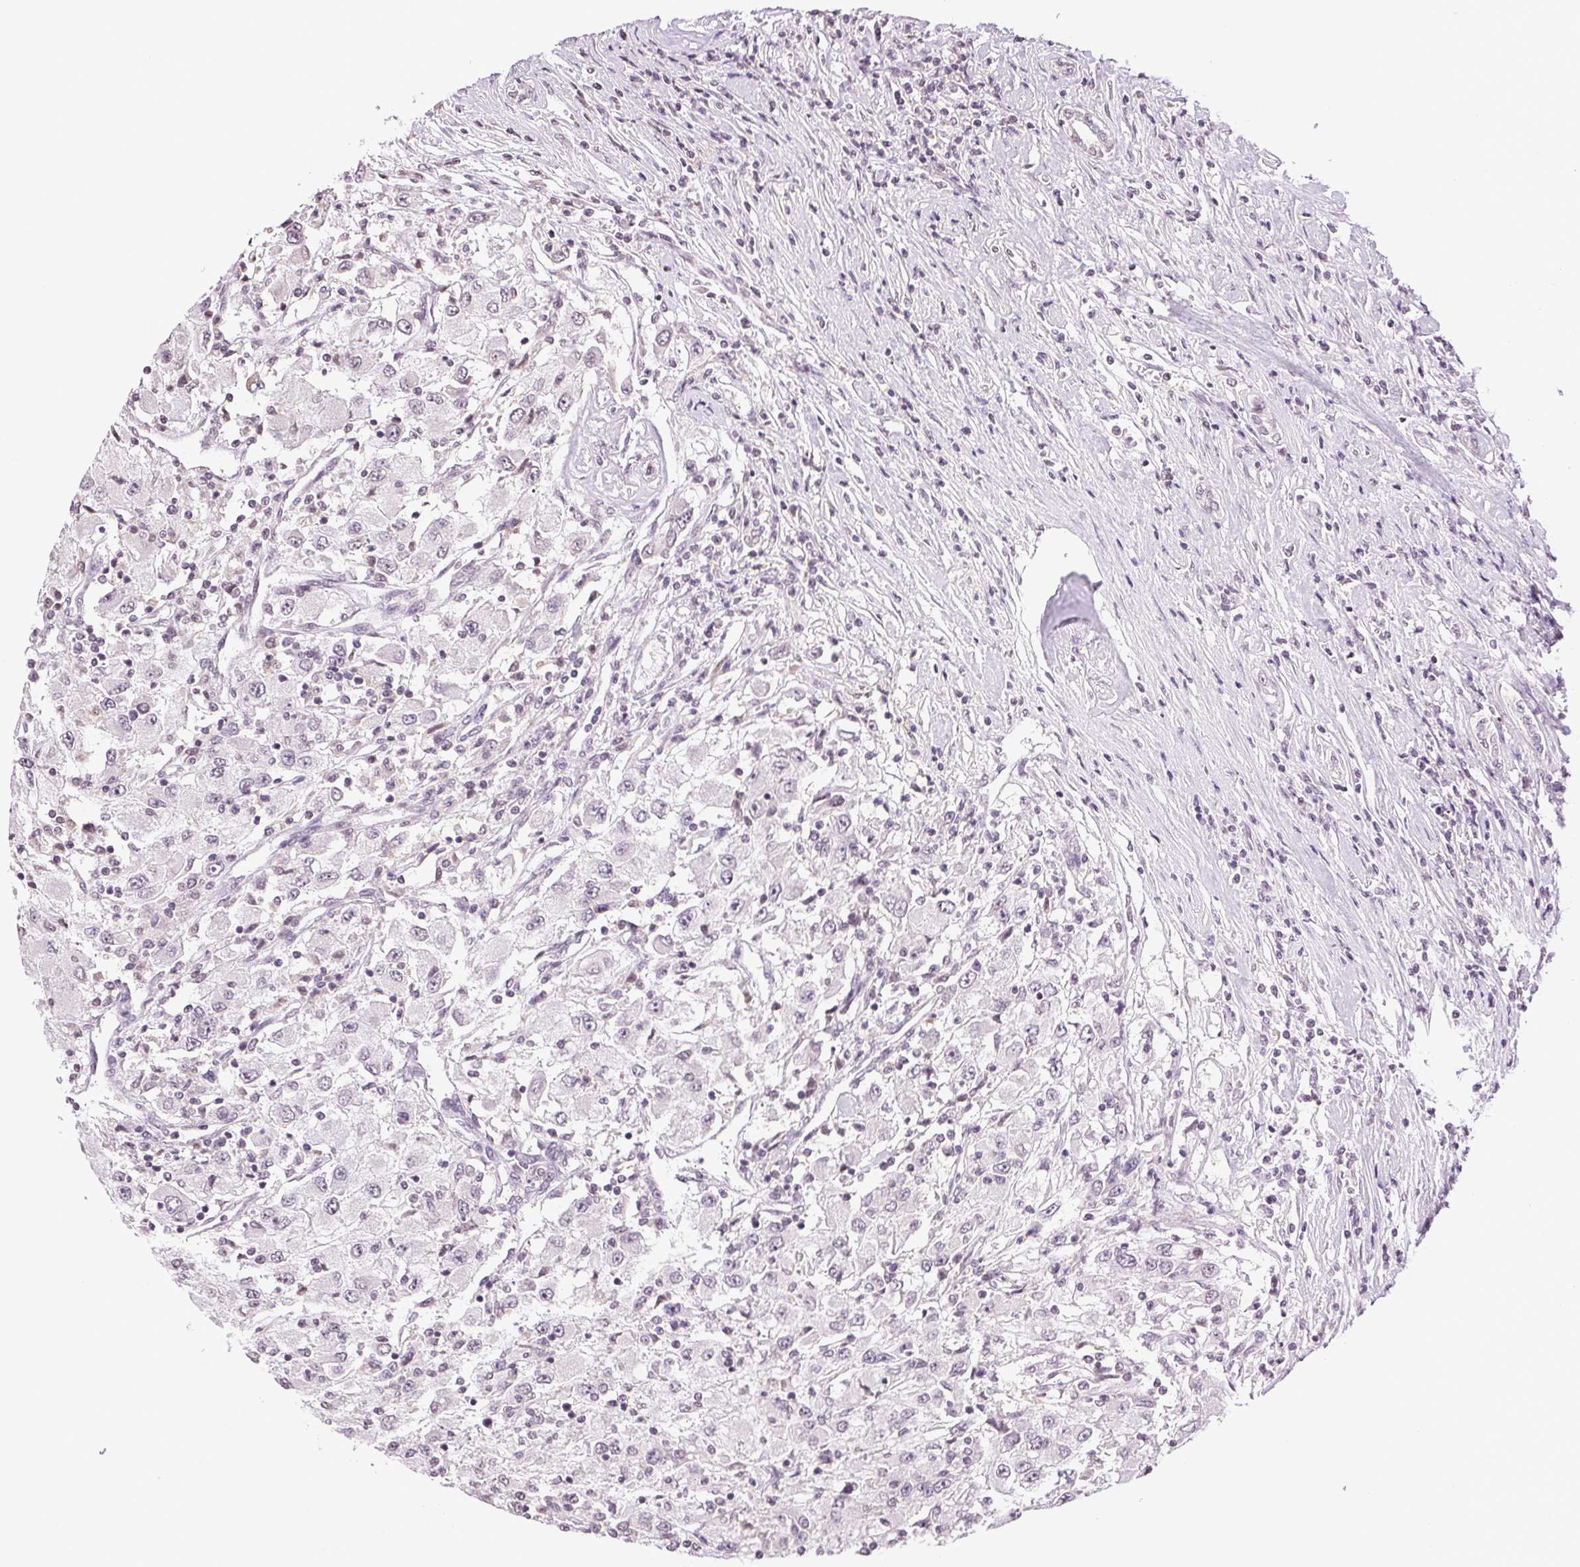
{"staining": {"intensity": "negative", "quantity": "none", "location": "none"}, "tissue": "renal cancer", "cell_type": "Tumor cells", "image_type": "cancer", "snomed": [{"axis": "morphology", "description": "Adenocarcinoma, NOS"}, {"axis": "topography", "description": "Kidney"}], "caption": "Human renal cancer (adenocarcinoma) stained for a protein using immunohistochemistry displays no positivity in tumor cells.", "gene": "TNNT3", "patient": {"sex": "female", "age": 67}}